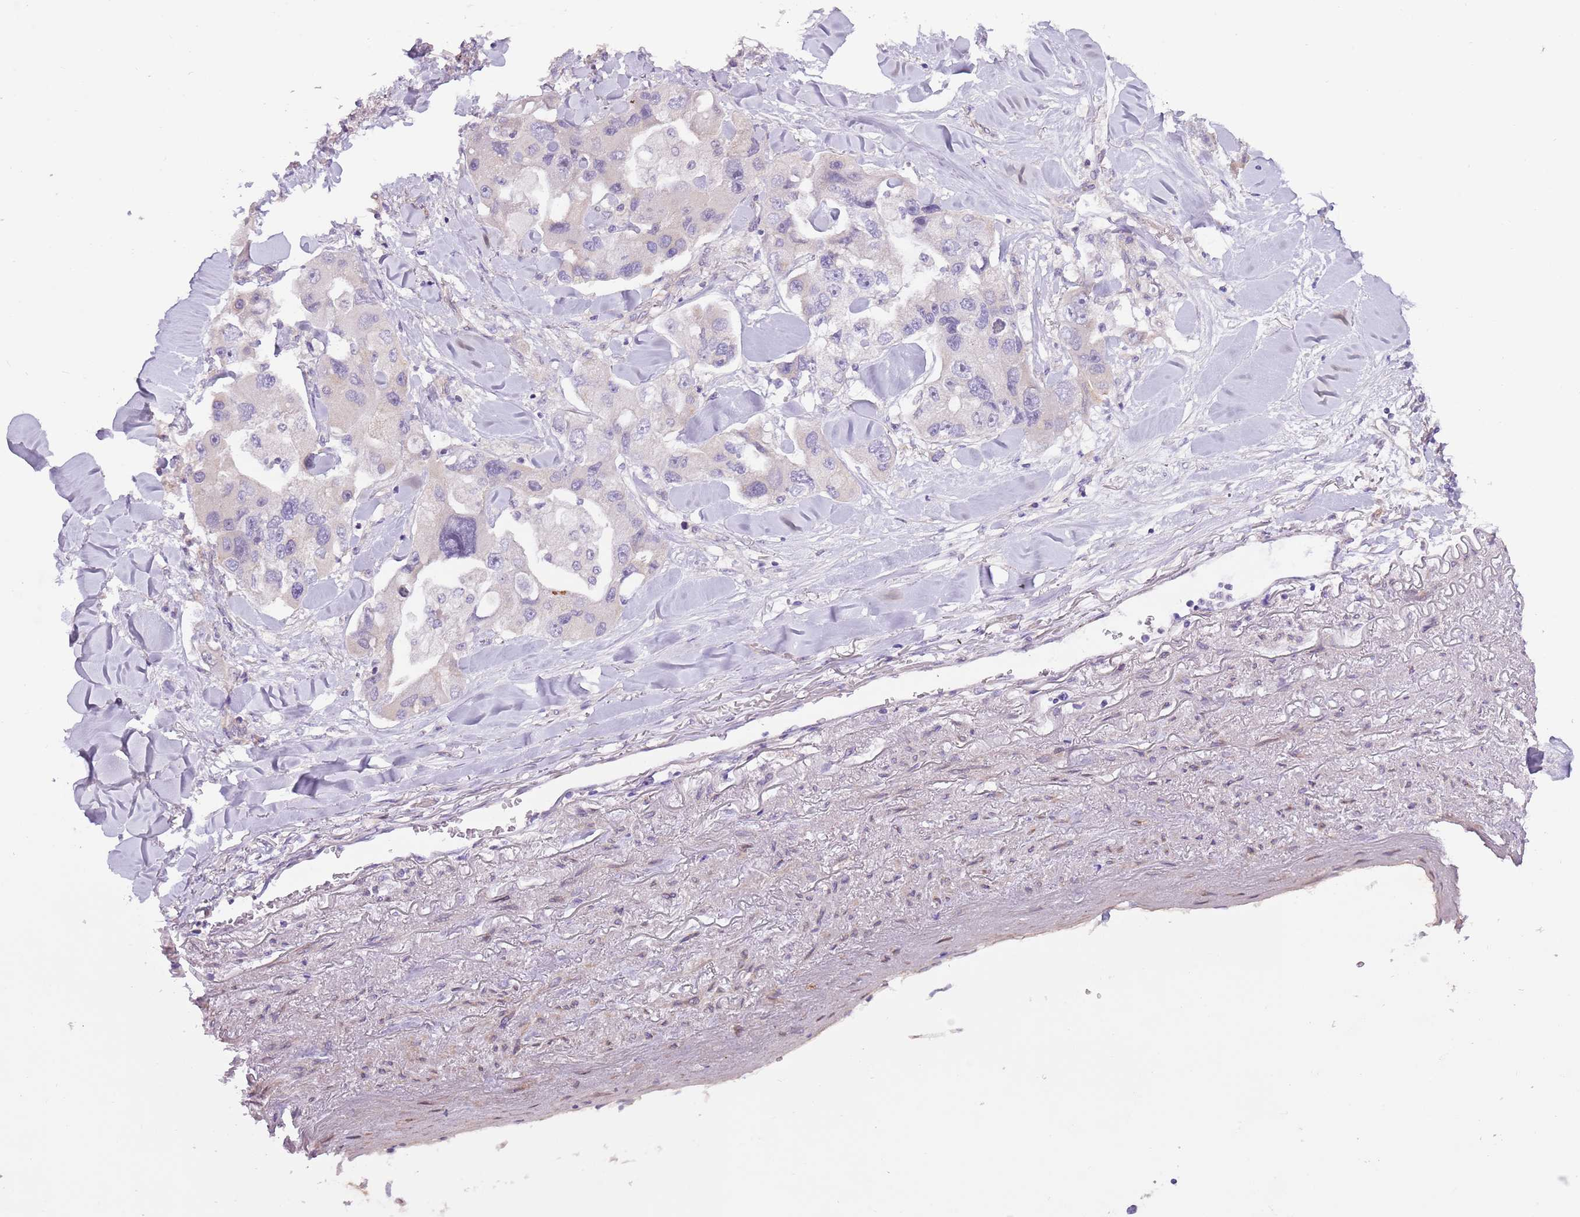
{"staining": {"intensity": "negative", "quantity": "none", "location": "none"}, "tissue": "lung cancer", "cell_type": "Tumor cells", "image_type": "cancer", "snomed": [{"axis": "morphology", "description": "Adenocarcinoma, NOS"}, {"axis": "topography", "description": "Lung"}], "caption": "Immunohistochemistry (IHC) micrograph of human lung cancer stained for a protein (brown), which displays no staining in tumor cells. (Stains: DAB IHC with hematoxylin counter stain, Microscopy: brightfield microscopy at high magnification).", "gene": "MRO", "patient": {"sex": "female", "age": 54}}